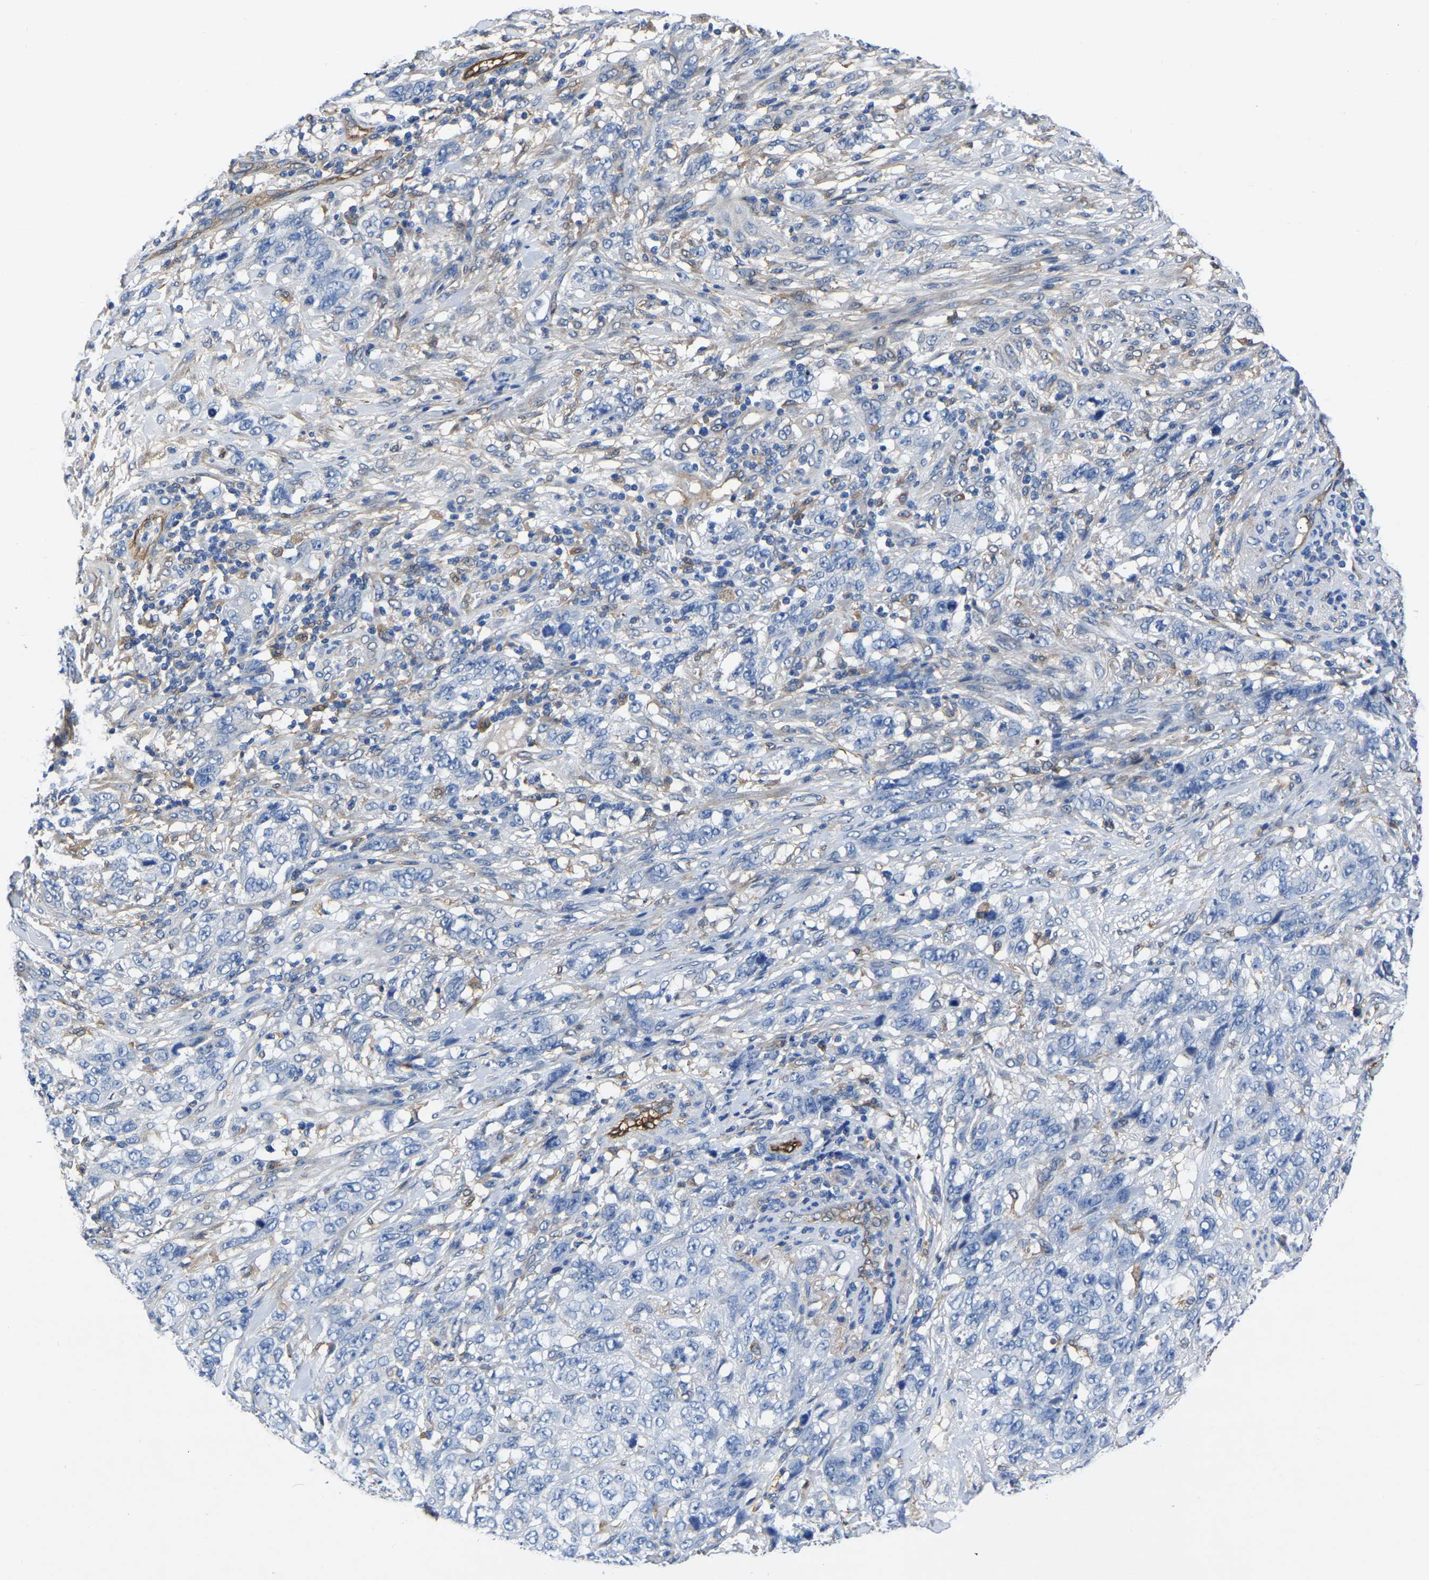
{"staining": {"intensity": "negative", "quantity": "none", "location": "none"}, "tissue": "stomach cancer", "cell_type": "Tumor cells", "image_type": "cancer", "snomed": [{"axis": "morphology", "description": "Adenocarcinoma, NOS"}, {"axis": "topography", "description": "Stomach"}], "caption": "Tumor cells are negative for protein expression in human stomach cancer.", "gene": "ATG2B", "patient": {"sex": "male", "age": 48}}